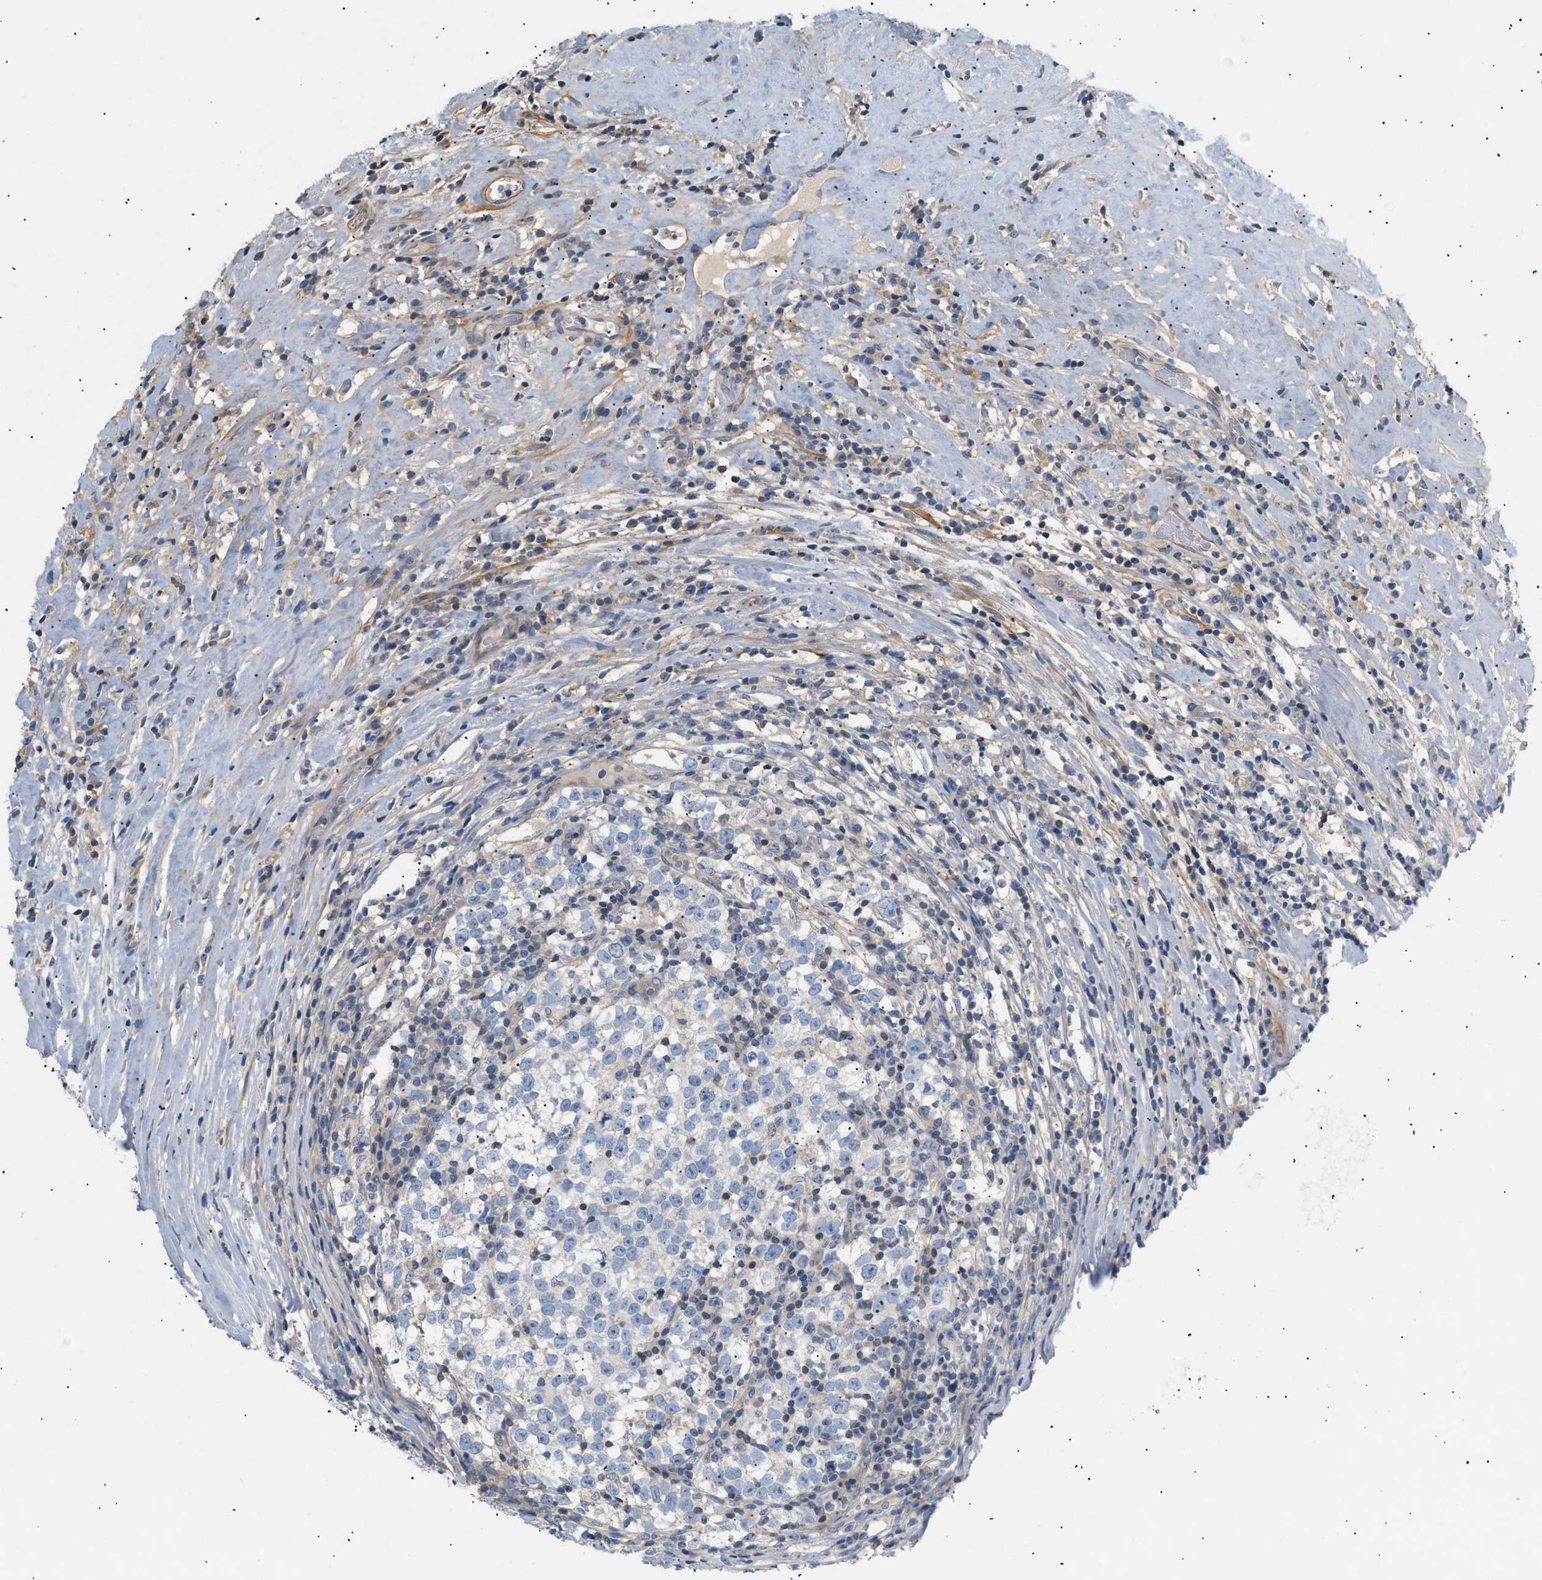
{"staining": {"intensity": "negative", "quantity": "none", "location": "none"}, "tissue": "testis cancer", "cell_type": "Tumor cells", "image_type": "cancer", "snomed": [{"axis": "morphology", "description": "Normal tissue, NOS"}, {"axis": "morphology", "description": "Seminoma, NOS"}, {"axis": "topography", "description": "Testis"}], "caption": "The histopathology image shows no significant expression in tumor cells of seminoma (testis).", "gene": "FARS2", "patient": {"sex": "male", "age": 43}}